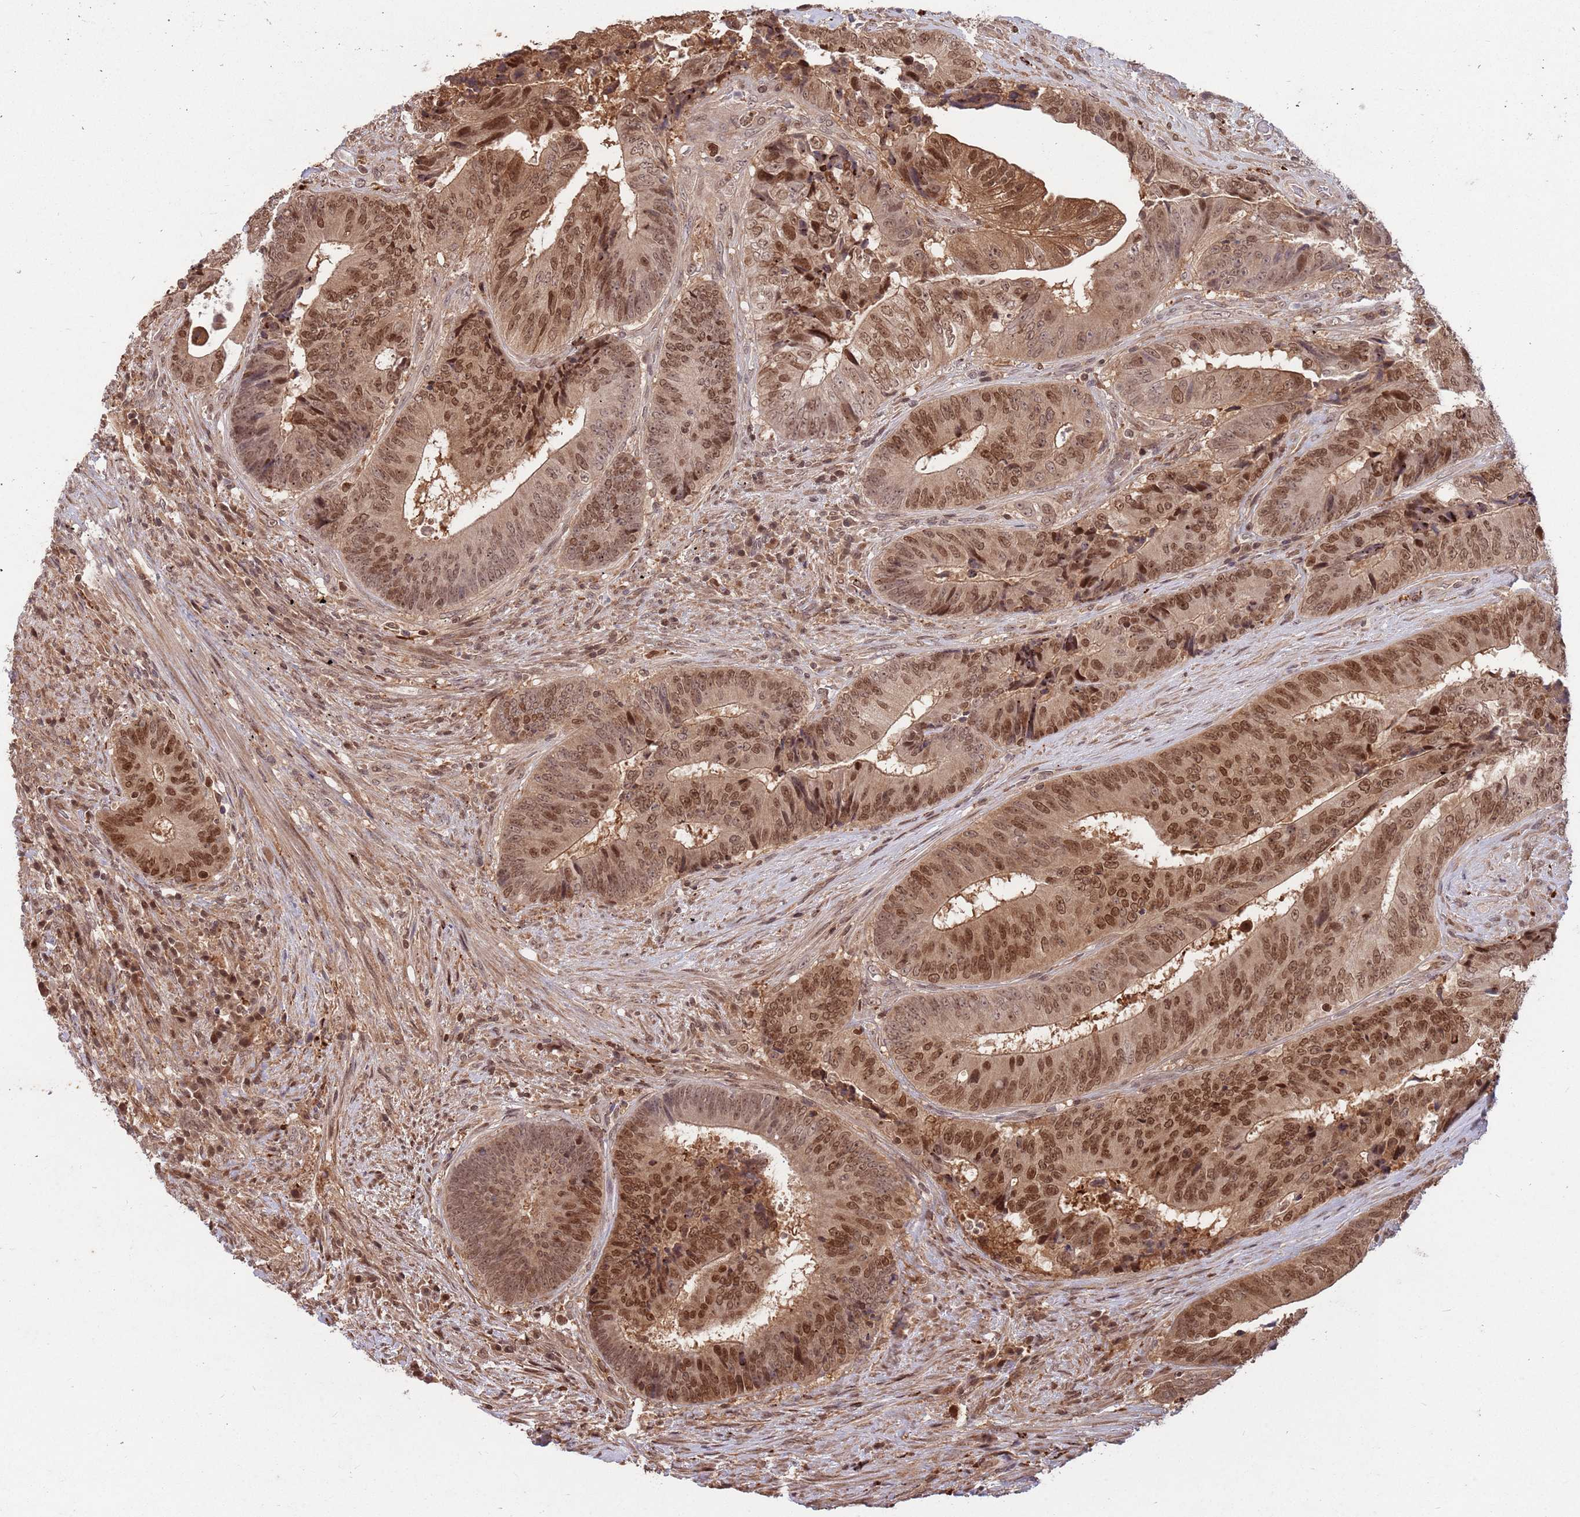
{"staining": {"intensity": "strong", "quantity": ">75%", "location": "cytoplasmic/membranous,nuclear"}, "tissue": "colorectal cancer", "cell_type": "Tumor cells", "image_type": "cancer", "snomed": [{"axis": "morphology", "description": "Adenocarcinoma, NOS"}, {"axis": "topography", "description": "Rectum"}], "caption": "A histopathology image of human colorectal cancer (adenocarcinoma) stained for a protein displays strong cytoplasmic/membranous and nuclear brown staining in tumor cells. Ihc stains the protein in brown and the nuclei are stained blue.", "gene": "SALL1", "patient": {"sex": "male", "age": 72}}